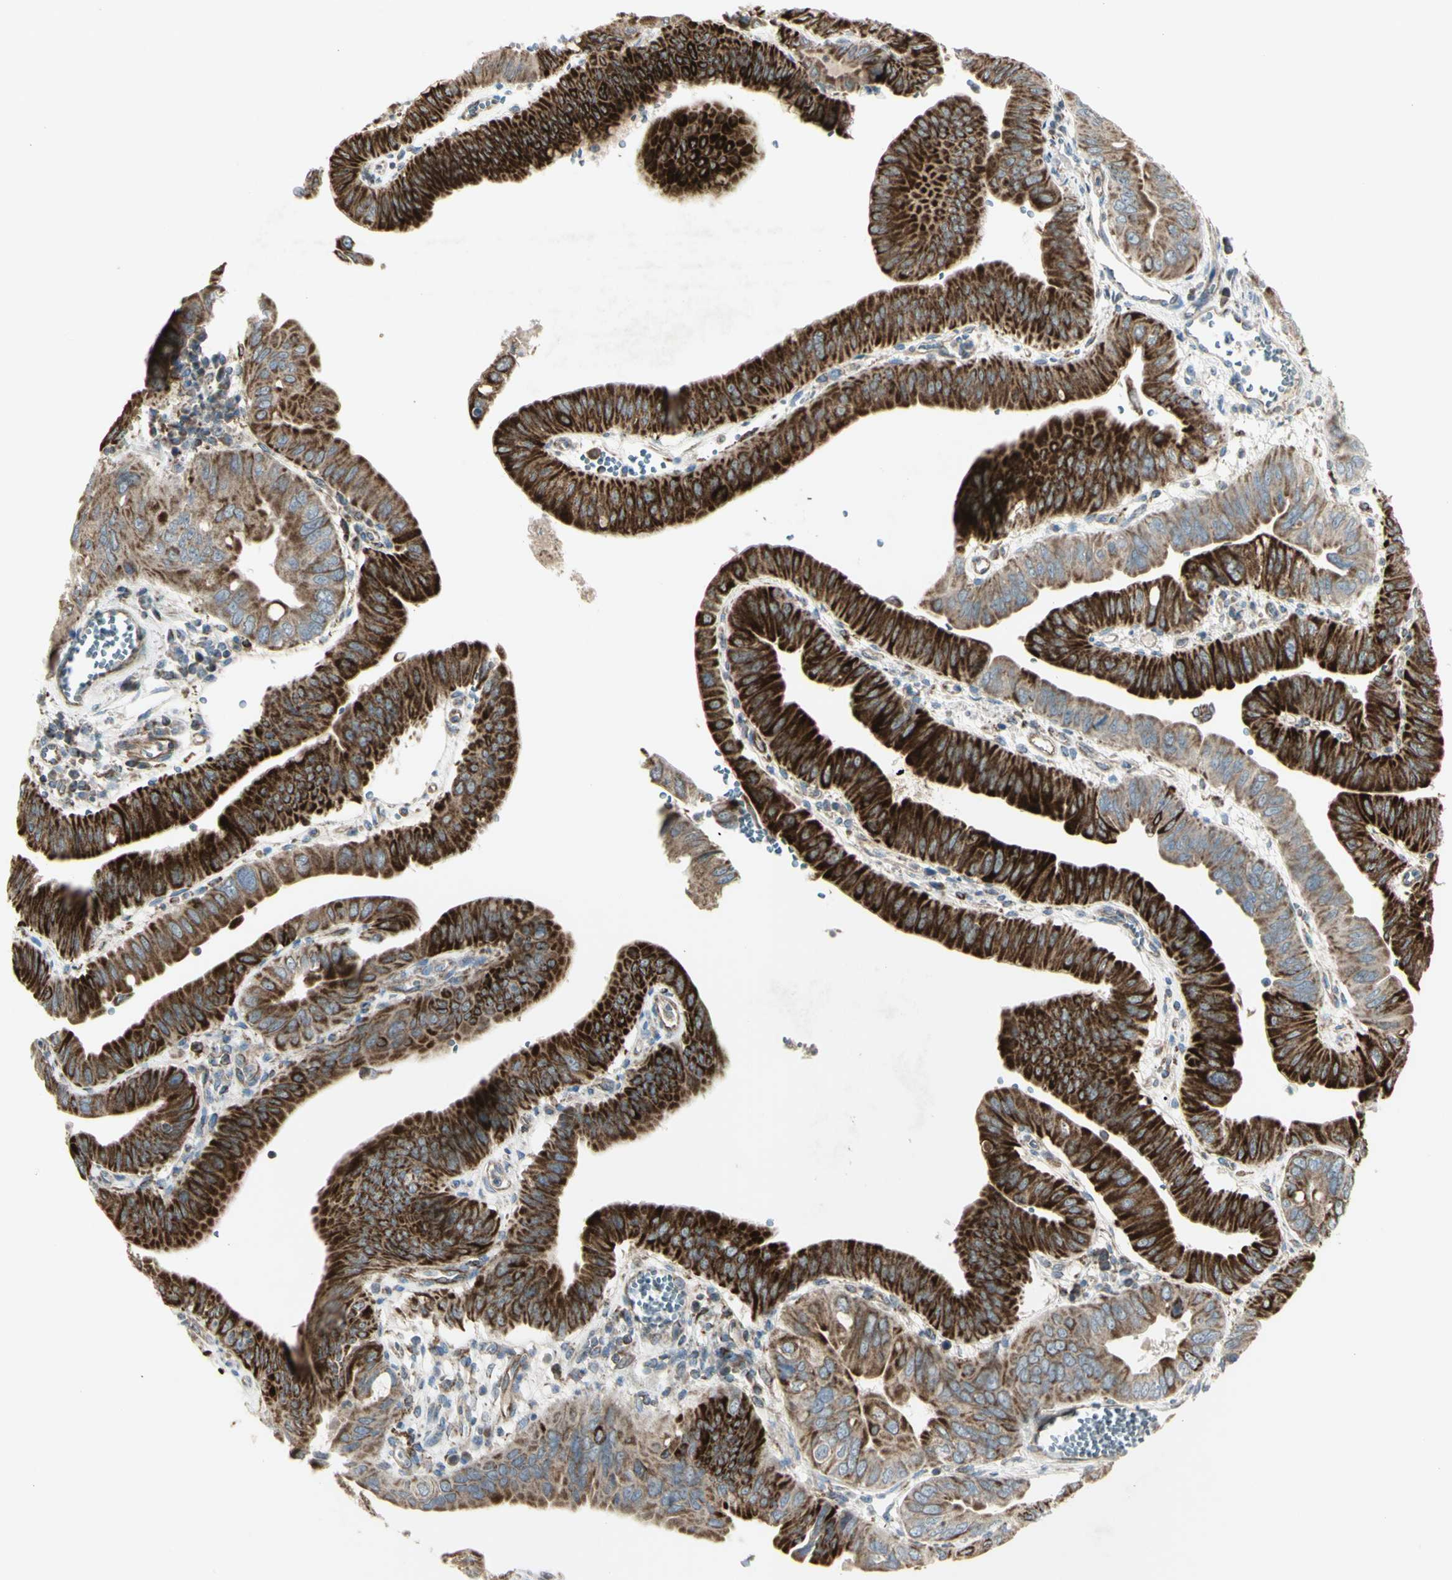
{"staining": {"intensity": "strong", "quantity": ">75%", "location": "cytoplasmic/membranous"}, "tissue": "pancreatic cancer", "cell_type": "Tumor cells", "image_type": "cancer", "snomed": [{"axis": "morphology", "description": "Normal tissue, NOS"}, {"axis": "topography", "description": "Lymph node"}], "caption": "Protein staining of pancreatic cancer tissue reveals strong cytoplasmic/membranous staining in about >75% of tumor cells.", "gene": "CYB5R1", "patient": {"sex": "male", "age": 50}}